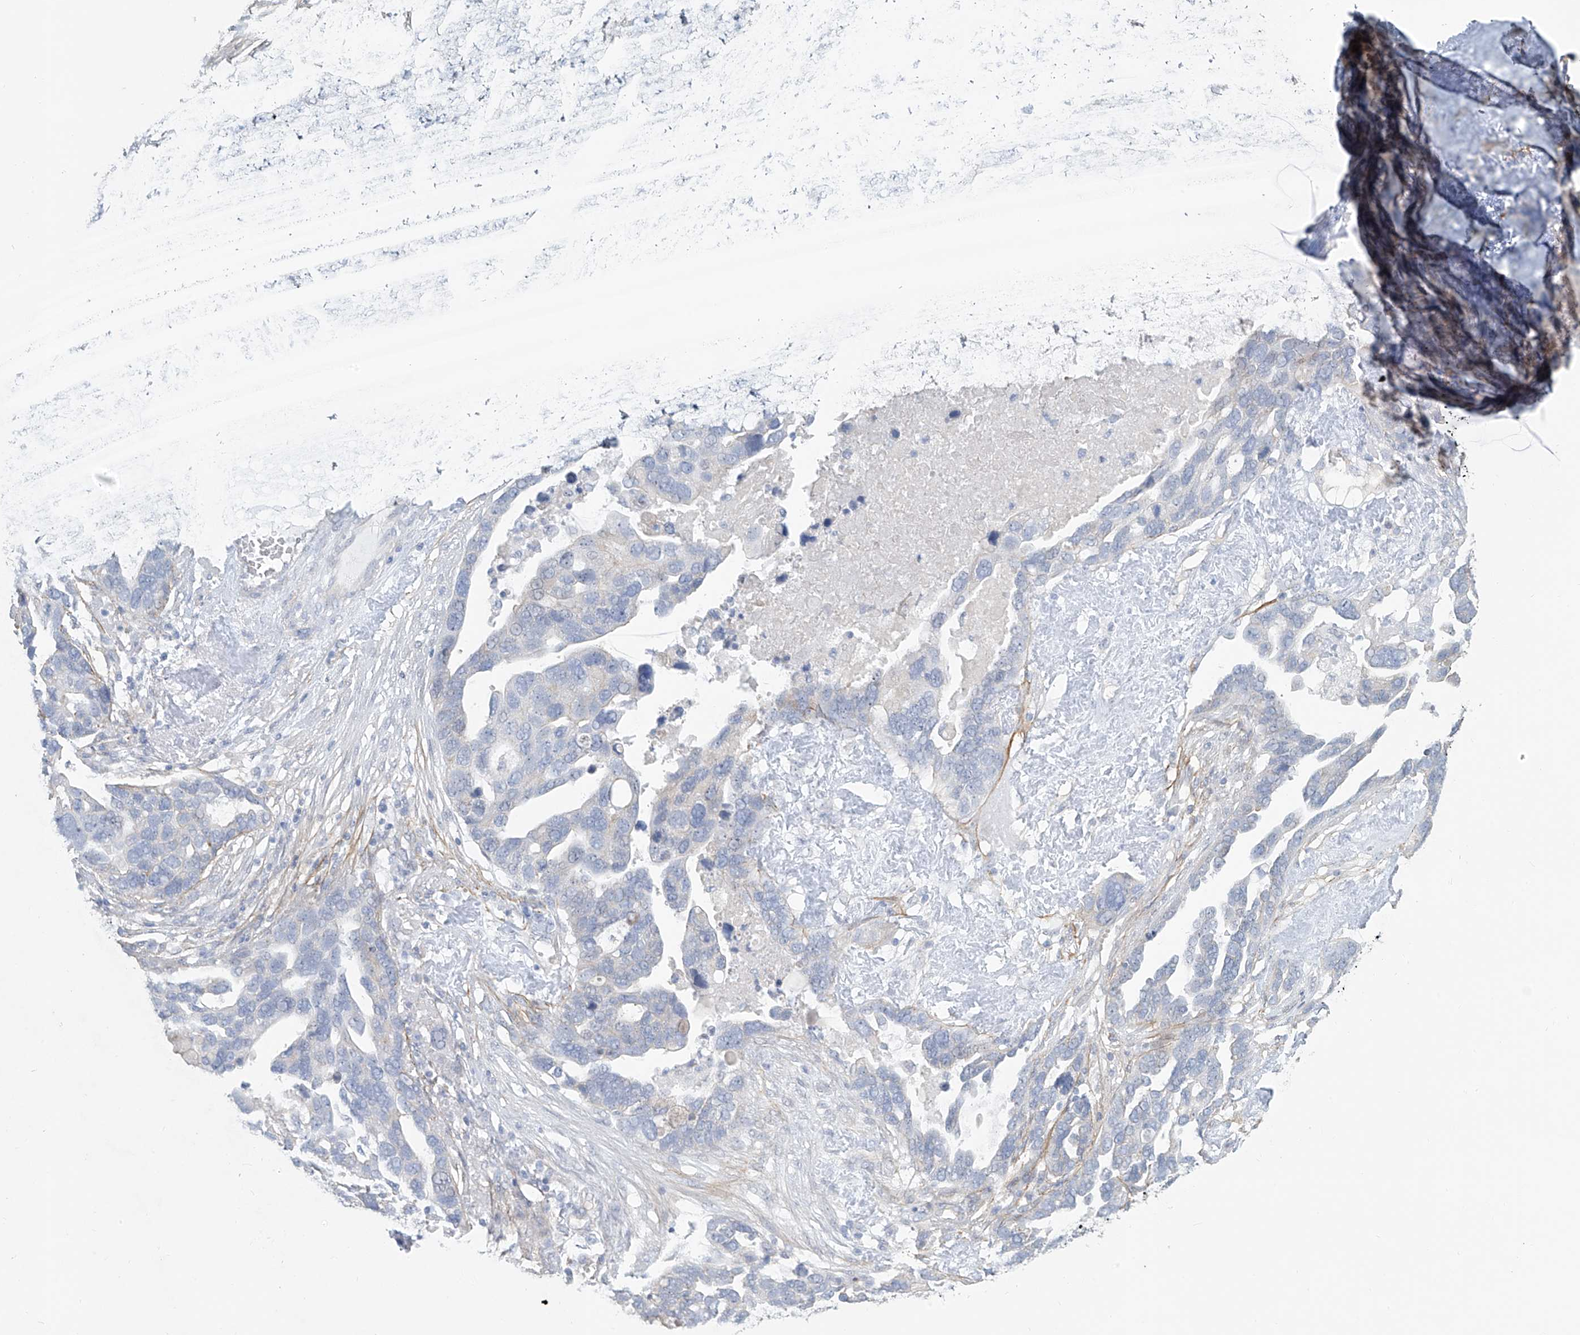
{"staining": {"intensity": "negative", "quantity": "none", "location": "none"}, "tissue": "ovarian cancer", "cell_type": "Tumor cells", "image_type": "cancer", "snomed": [{"axis": "morphology", "description": "Cystadenocarcinoma, serous, NOS"}, {"axis": "topography", "description": "Ovary"}], "caption": "Tumor cells show no significant protein expression in ovarian cancer (serous cystadenocarcinoma).", "gene": "TUBE1", "patient": {"sex": "female", "age": 54}}